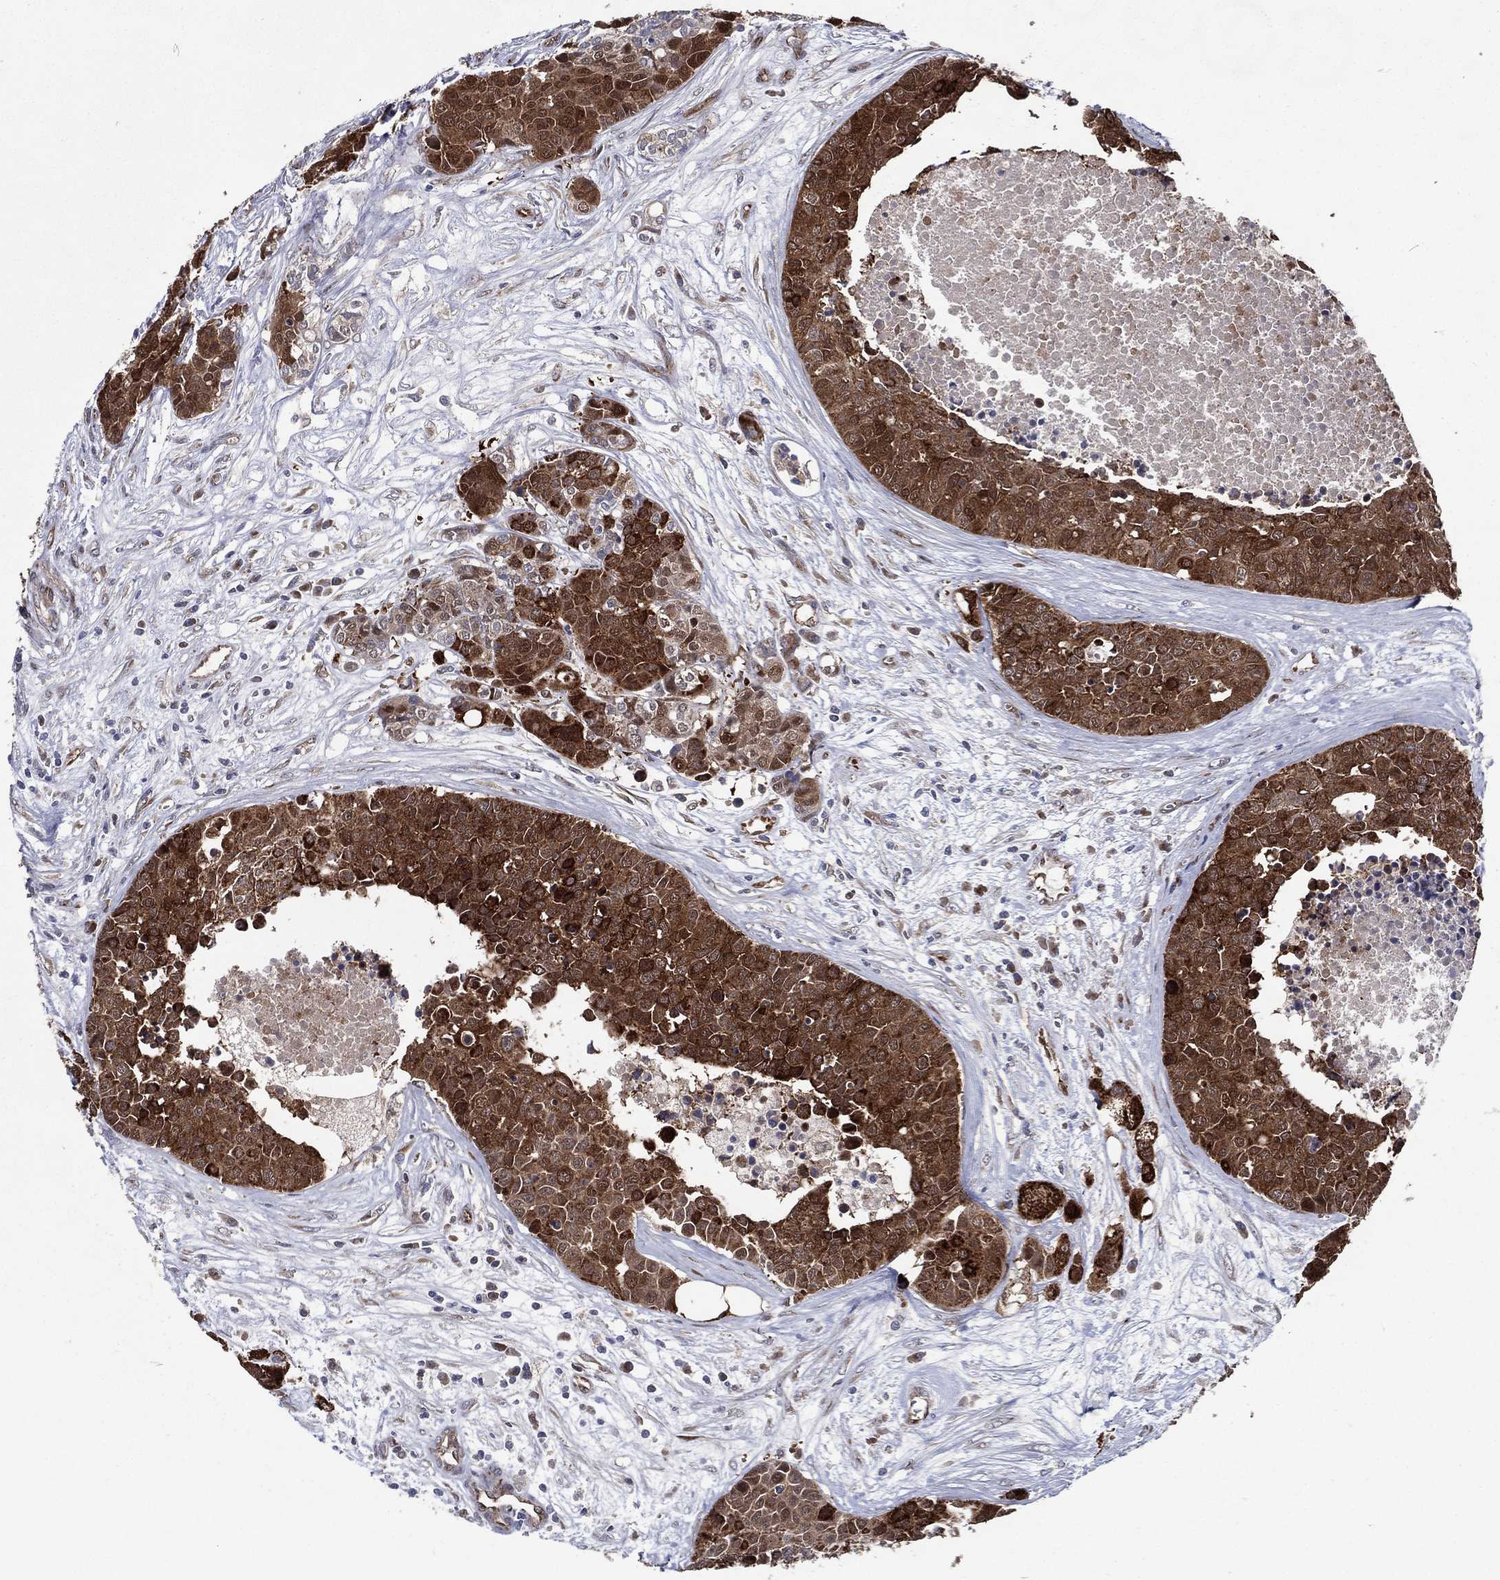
{"staining": {"intensity": "strong", "quantity": ">75%", "location": "cytoplasmic/membranous"}, "tissue": "carcinoid", "cell_type": "Tumor cells", "image_type": "cancer", "snomed": [{"axis": "morphology", "description": "Carcinoid, malignant, NOS"}, {"axis": "topography", "description": "Colon"}], "caption": "Immunohistochemistry (IHC) of human malignant carcinoid shows high levels of strong cytoplasmic/membranous expression in about >75% of tumor cells. The staining was performed using DAB (3,3'-diaminobenzidine) to visualize the protein expression in brown, while the nuclei were stained in blue with hematoxylin (Magnification: 20x).", "gene": "ARHGAP11A", "patient": {"sex": "male", "age": 81}}